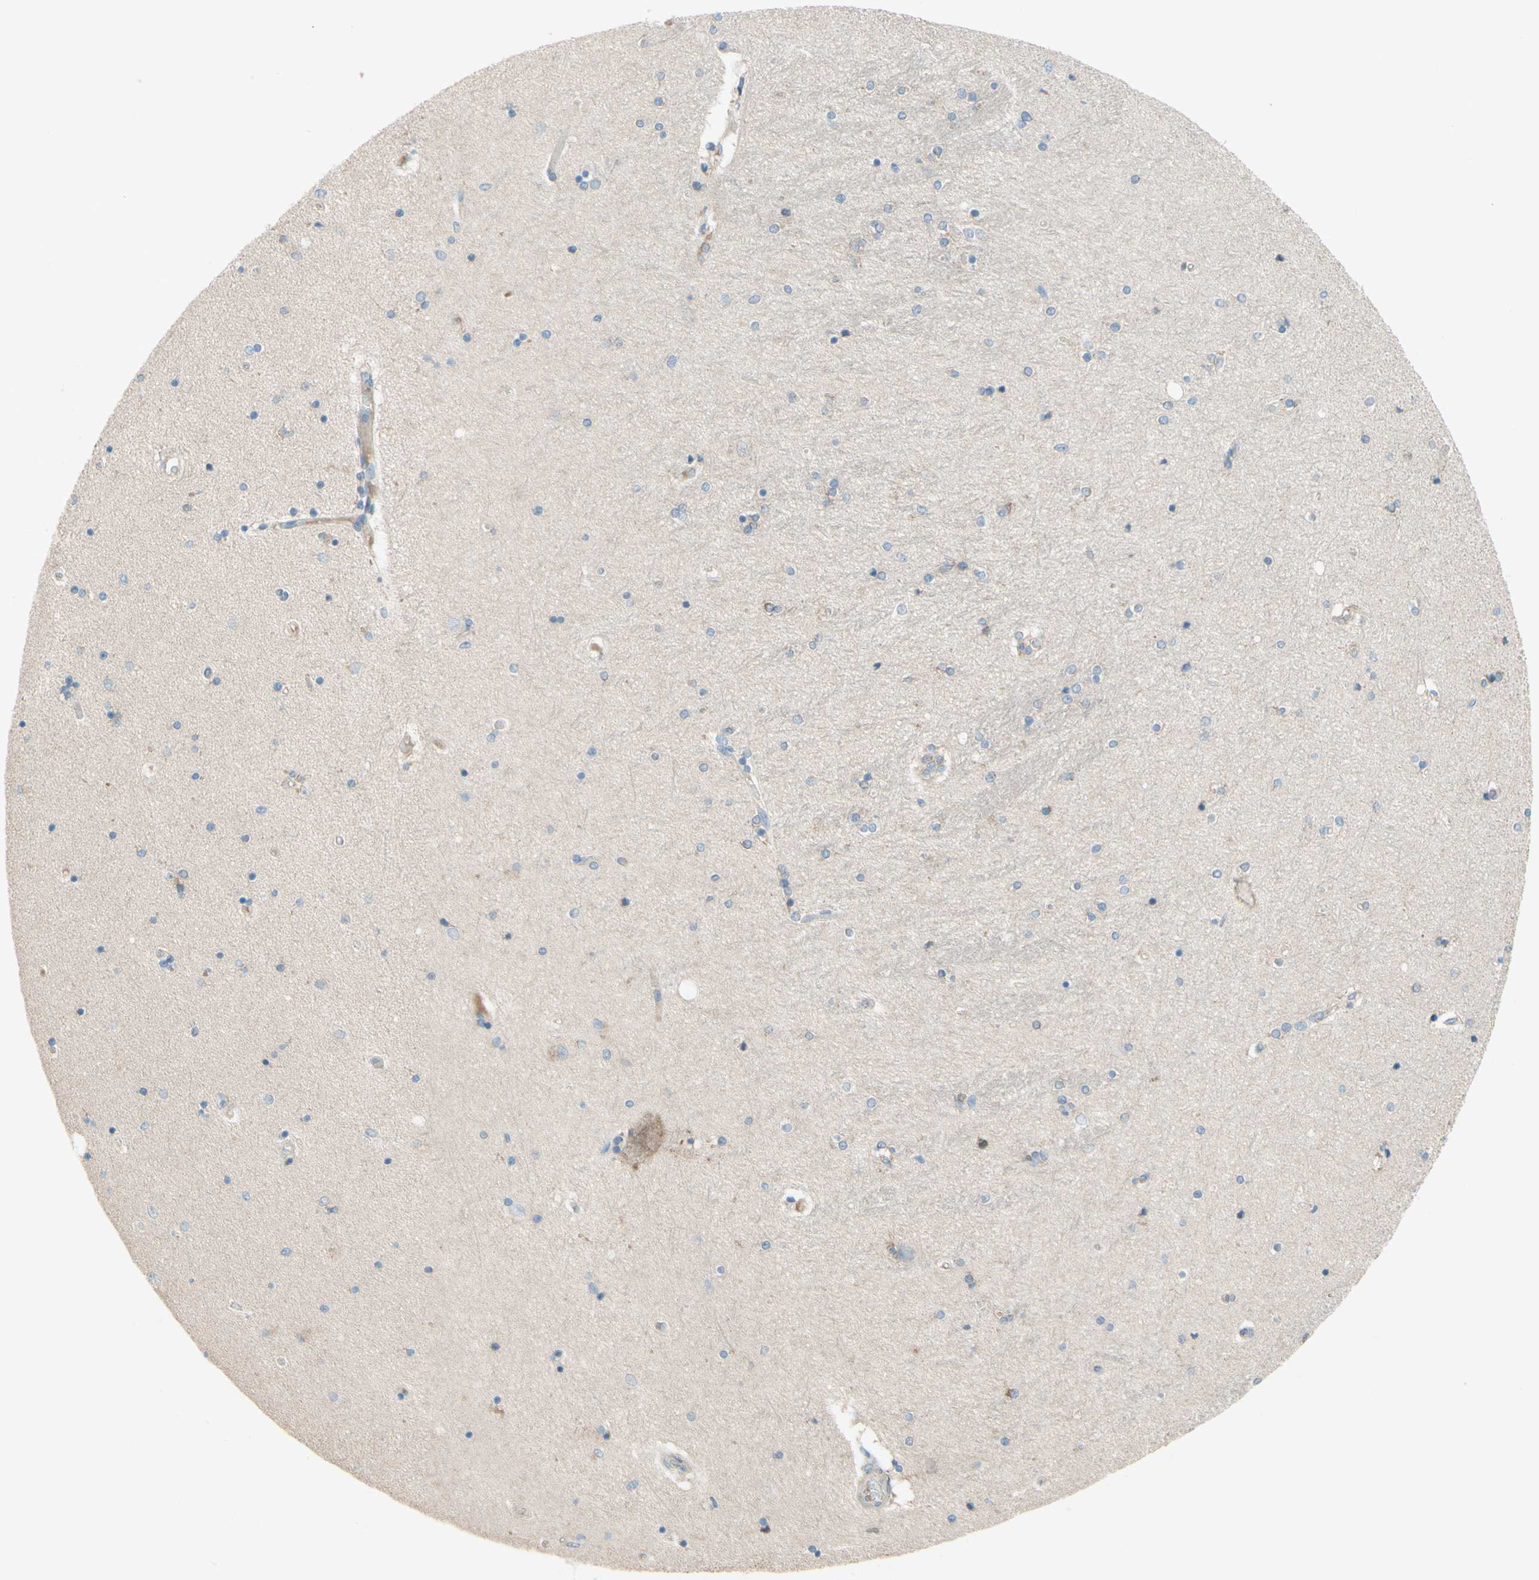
{"staining": {"intensity": "negative", "quantity": "none", "location": "none"}, "tissue": "hippocampus", "cell_type": "Glial cells", "image_type": "normal", "snomed": [{"axis": "morphology", "description": "Normal tissue, NOS"}, {"axis": "topography", "description": "Hippocampus"}], "caption": "The image demonstrates no staining of glial cells in normal hippocampus.", "gene": "IL2", "patient": {"sex": "female", "age": 54}}